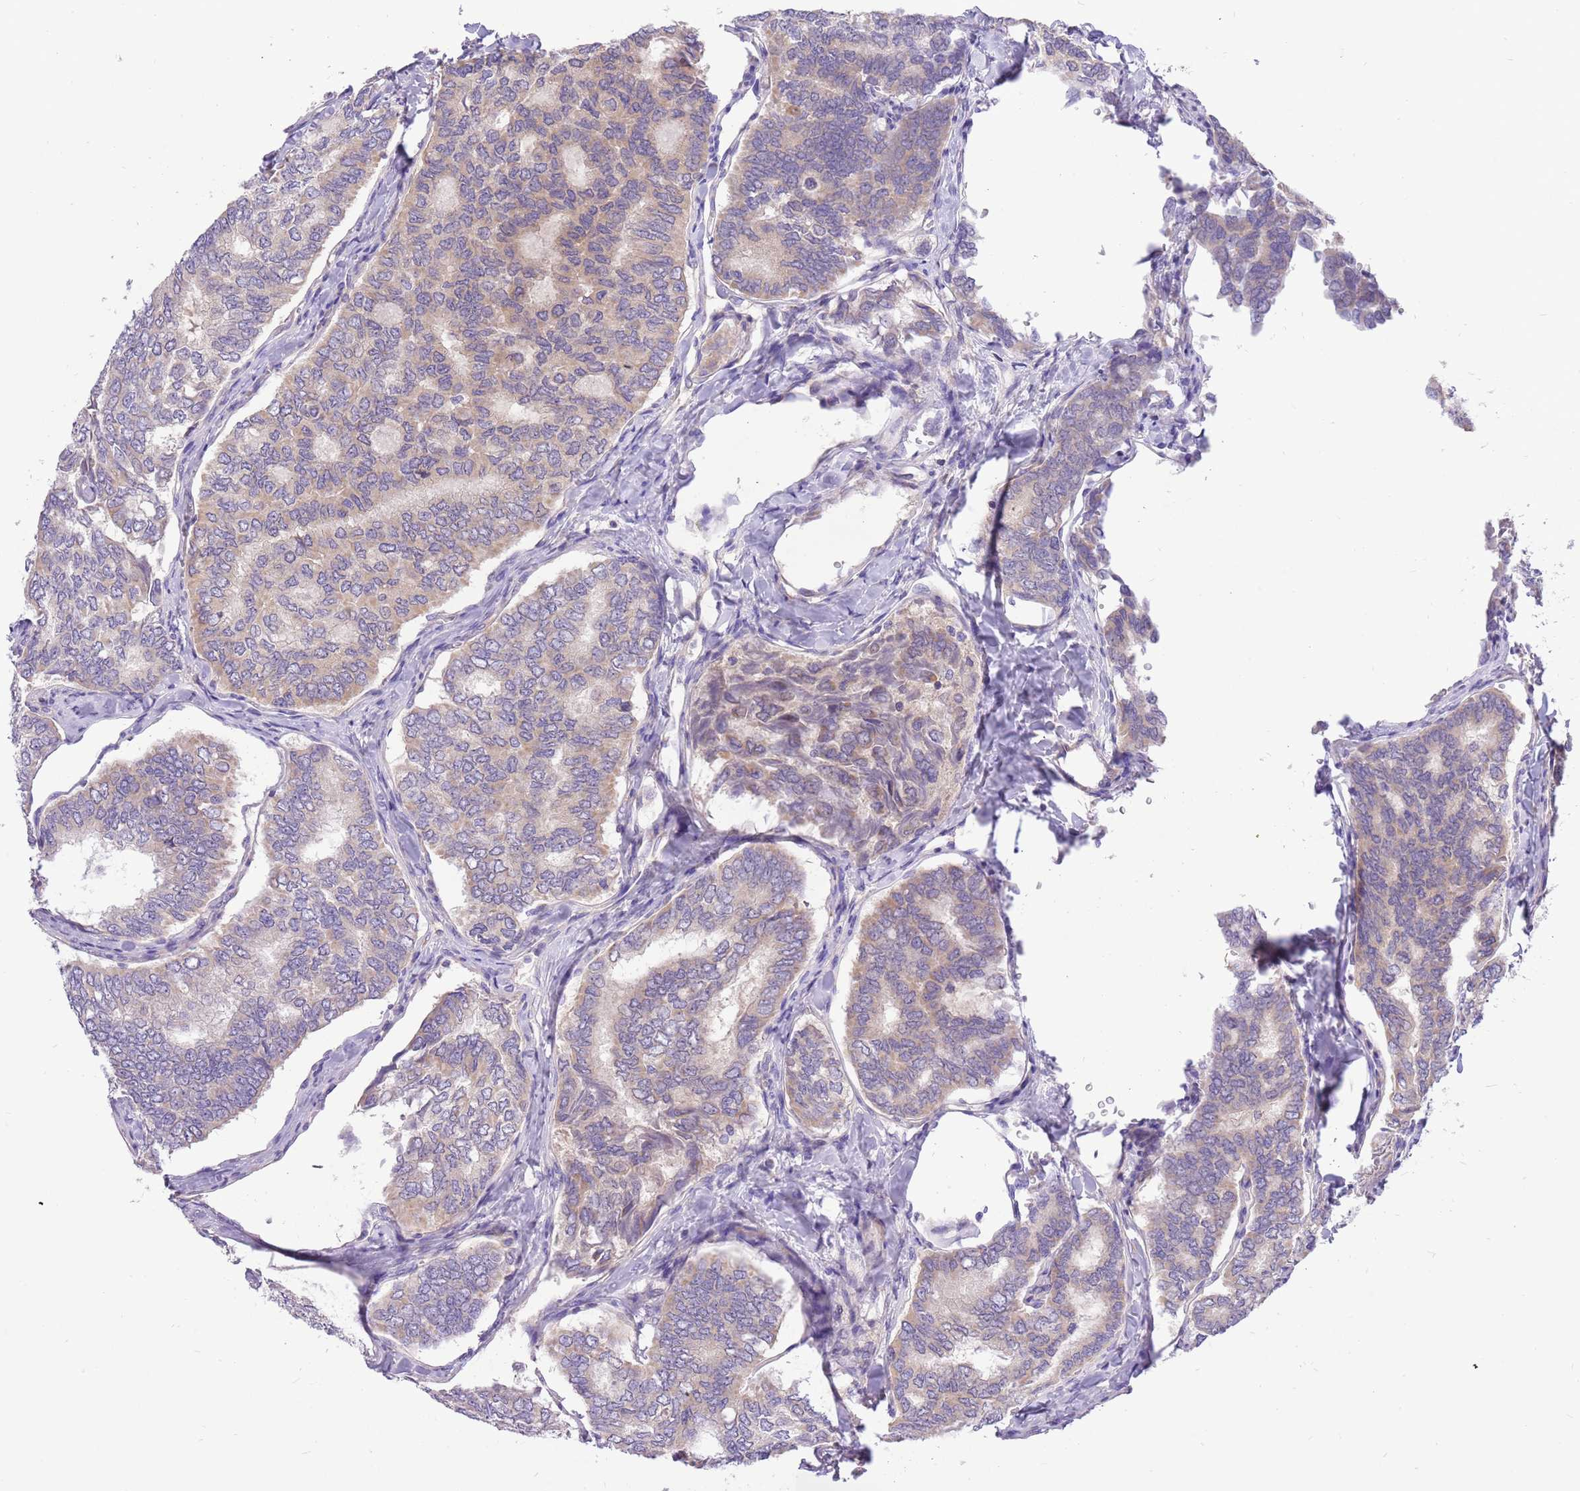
{"staining": {"intensity": "weak", "quantity": "<25%", "location": "cytoplasmic/membranous"}, "tissue": "thyroid cancer", "cell_type": "Tumor cells", "image_type": "cancer", "snomed": [{"axis": "morphology", "description": "Papillary adenocarcinoma, NOS"}, {"axis": "topography", "description": "Thyroid gland"}], "caption": "Immunohistochemistry of human papillary adenocarcinoma (thyroid) reveals no staining in tumor cells.", "gene": "GLCE", "patient": {"sex": "female", "age": 35}}